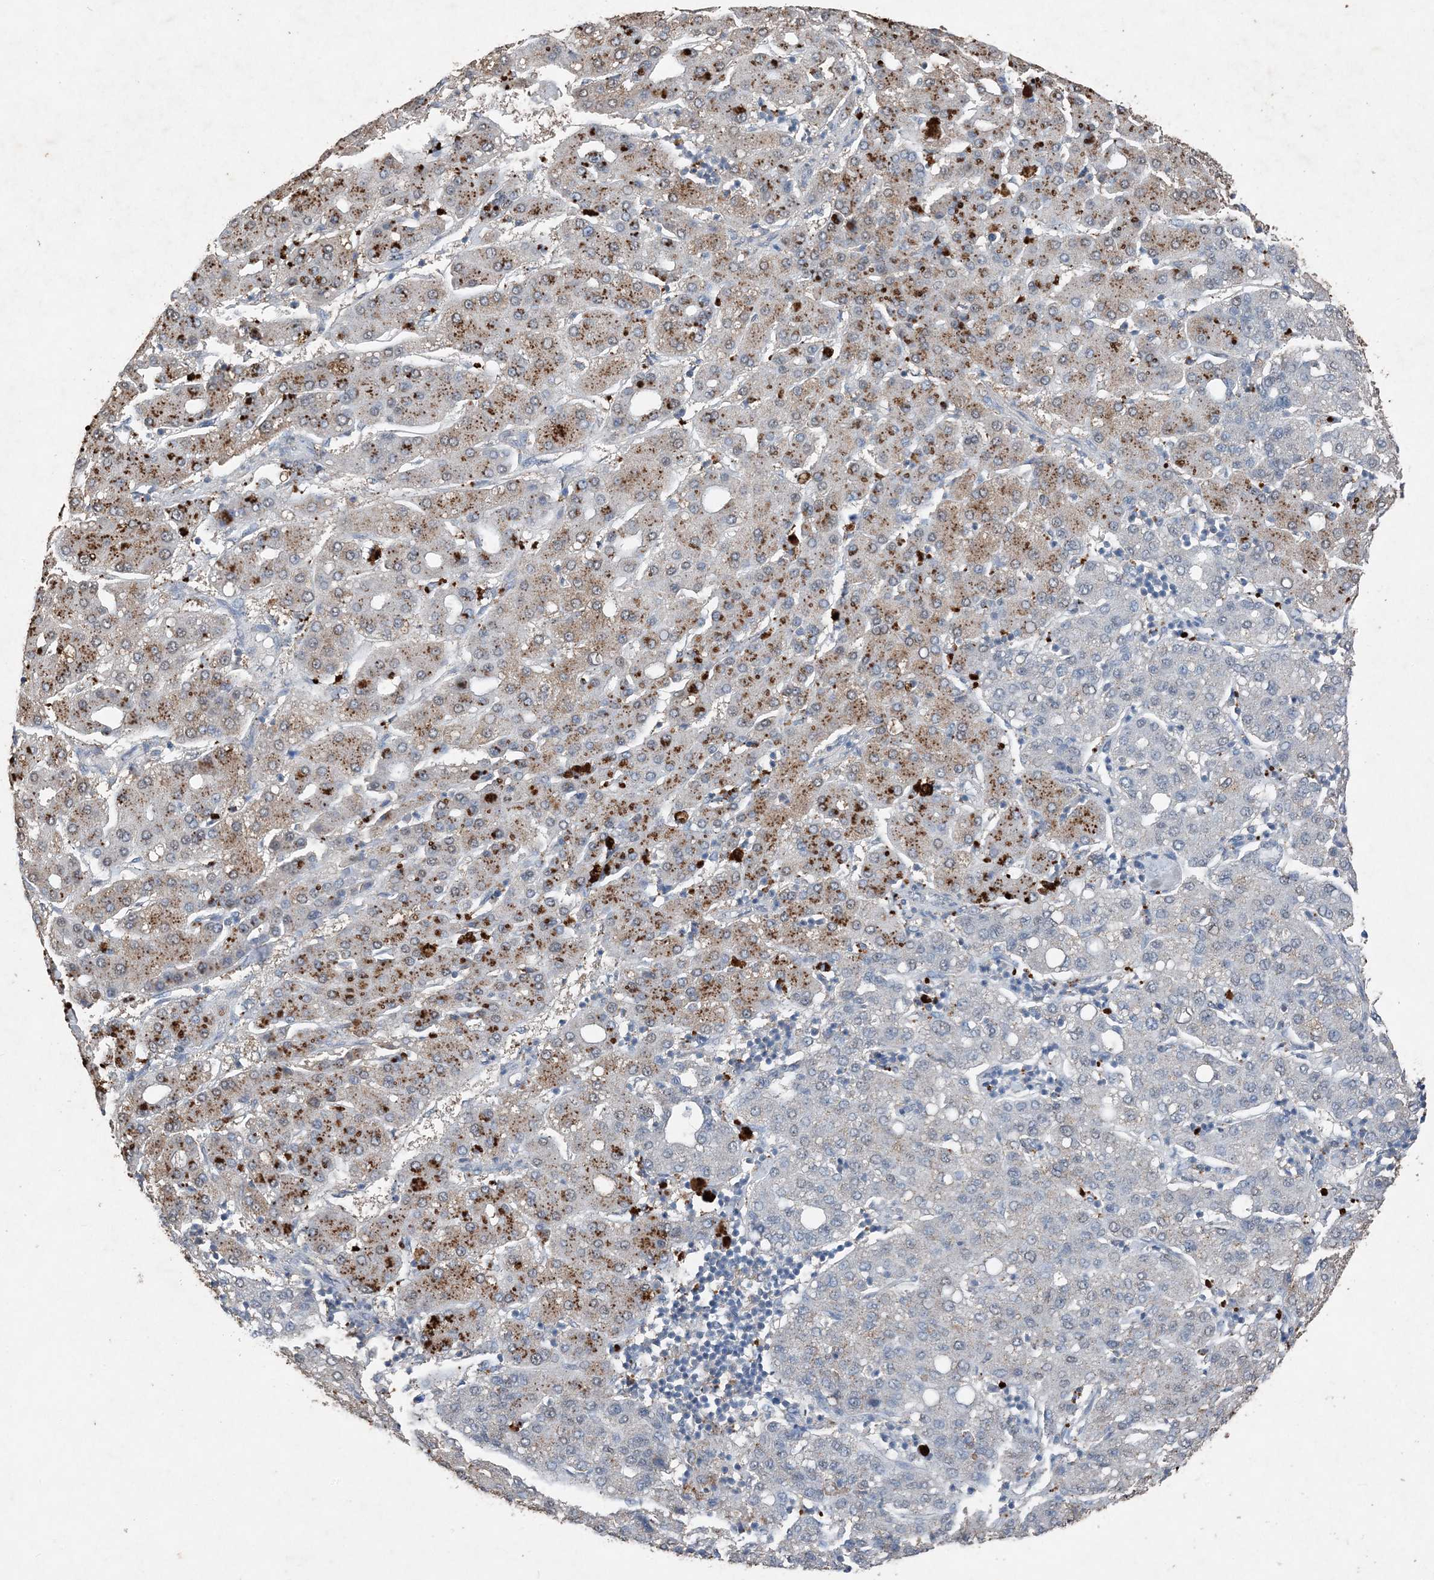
{"staining": {"intensity": "negative", "quantity": "none", "location": "none"}, "tissue": "liver cancer", "cell_type": "Tumor cells", "image_type": "cancer", "snomed": [{"axis": "morphology", "description": "Carcinoma, Hepatocellular, NOS"}, {"axis": "topography", "description": "Liver"}], "caption": "Immunohistochemistry (IHC) histopathology image of neoplastic tissue: human hepatocellular carcinoma (liver) stained with DAB exhibits no significant protein staining in tumor cells.", "gene": "FCN3", "patient": {"sex": "male", "age": 65}}